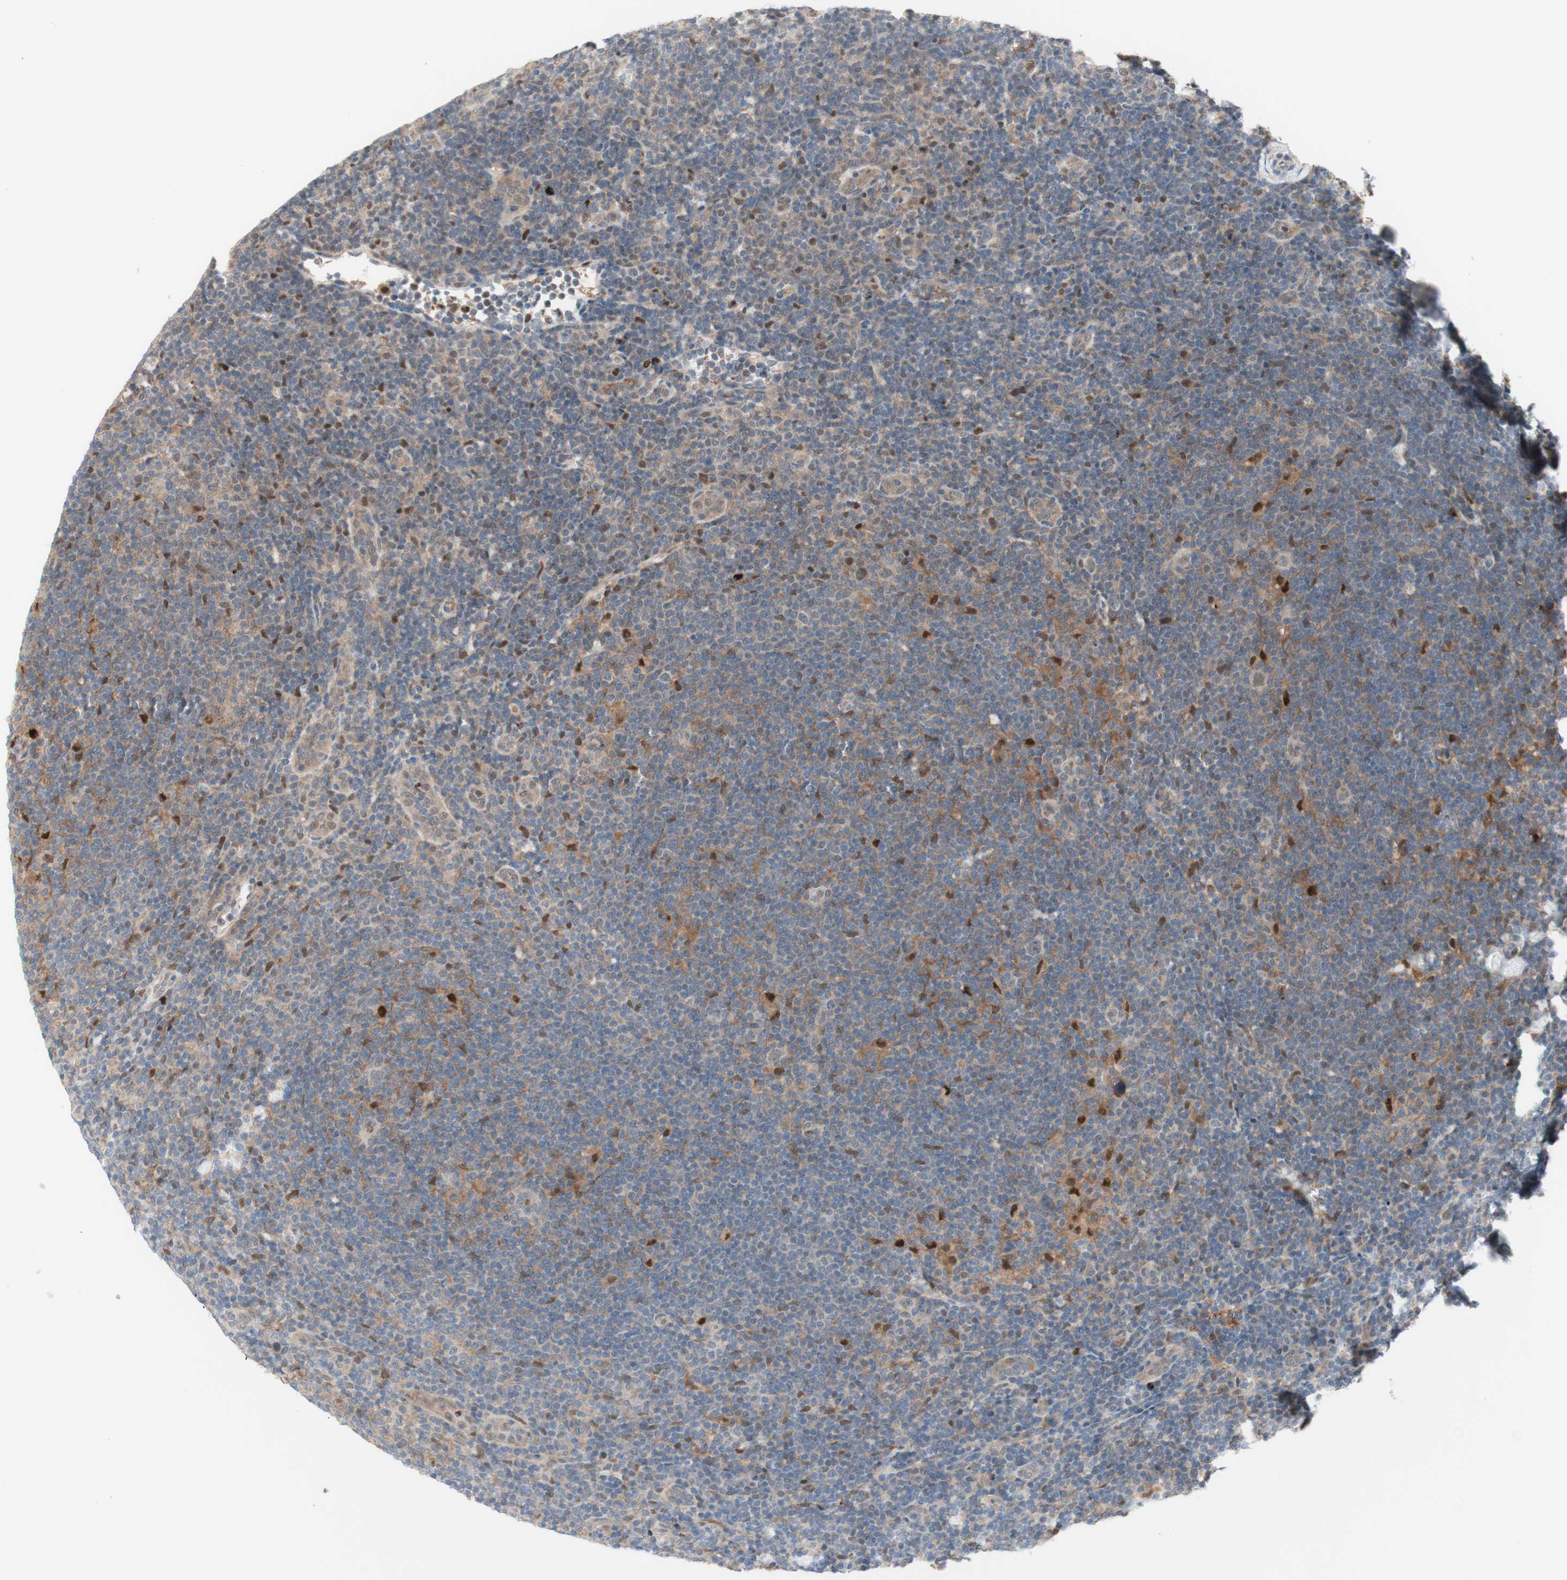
{"staining": {"intensity": "weak", "quantity": ">75%", "location": "cytoplasmic/membranous,nuclear"}, "tissue": "lymphoma", "cell_type": "Tumor cells", "image_type": "cancer", "snomed": [{"axis": "morphology", "description": "Hodgkin's disease, NOS"}, {"axis": "topography", "description": "Lymph node"}], "caption": "A high-resolution micrograph shows immunohistochemistry (IHC) staining of Hodgkin's disease, which shows weak cytoplasmic/membranous and nuclear positivity in approximately >75% of tumor cells.", "gene": "RFNG", "patient": {"sex": "female", "age": 57}}